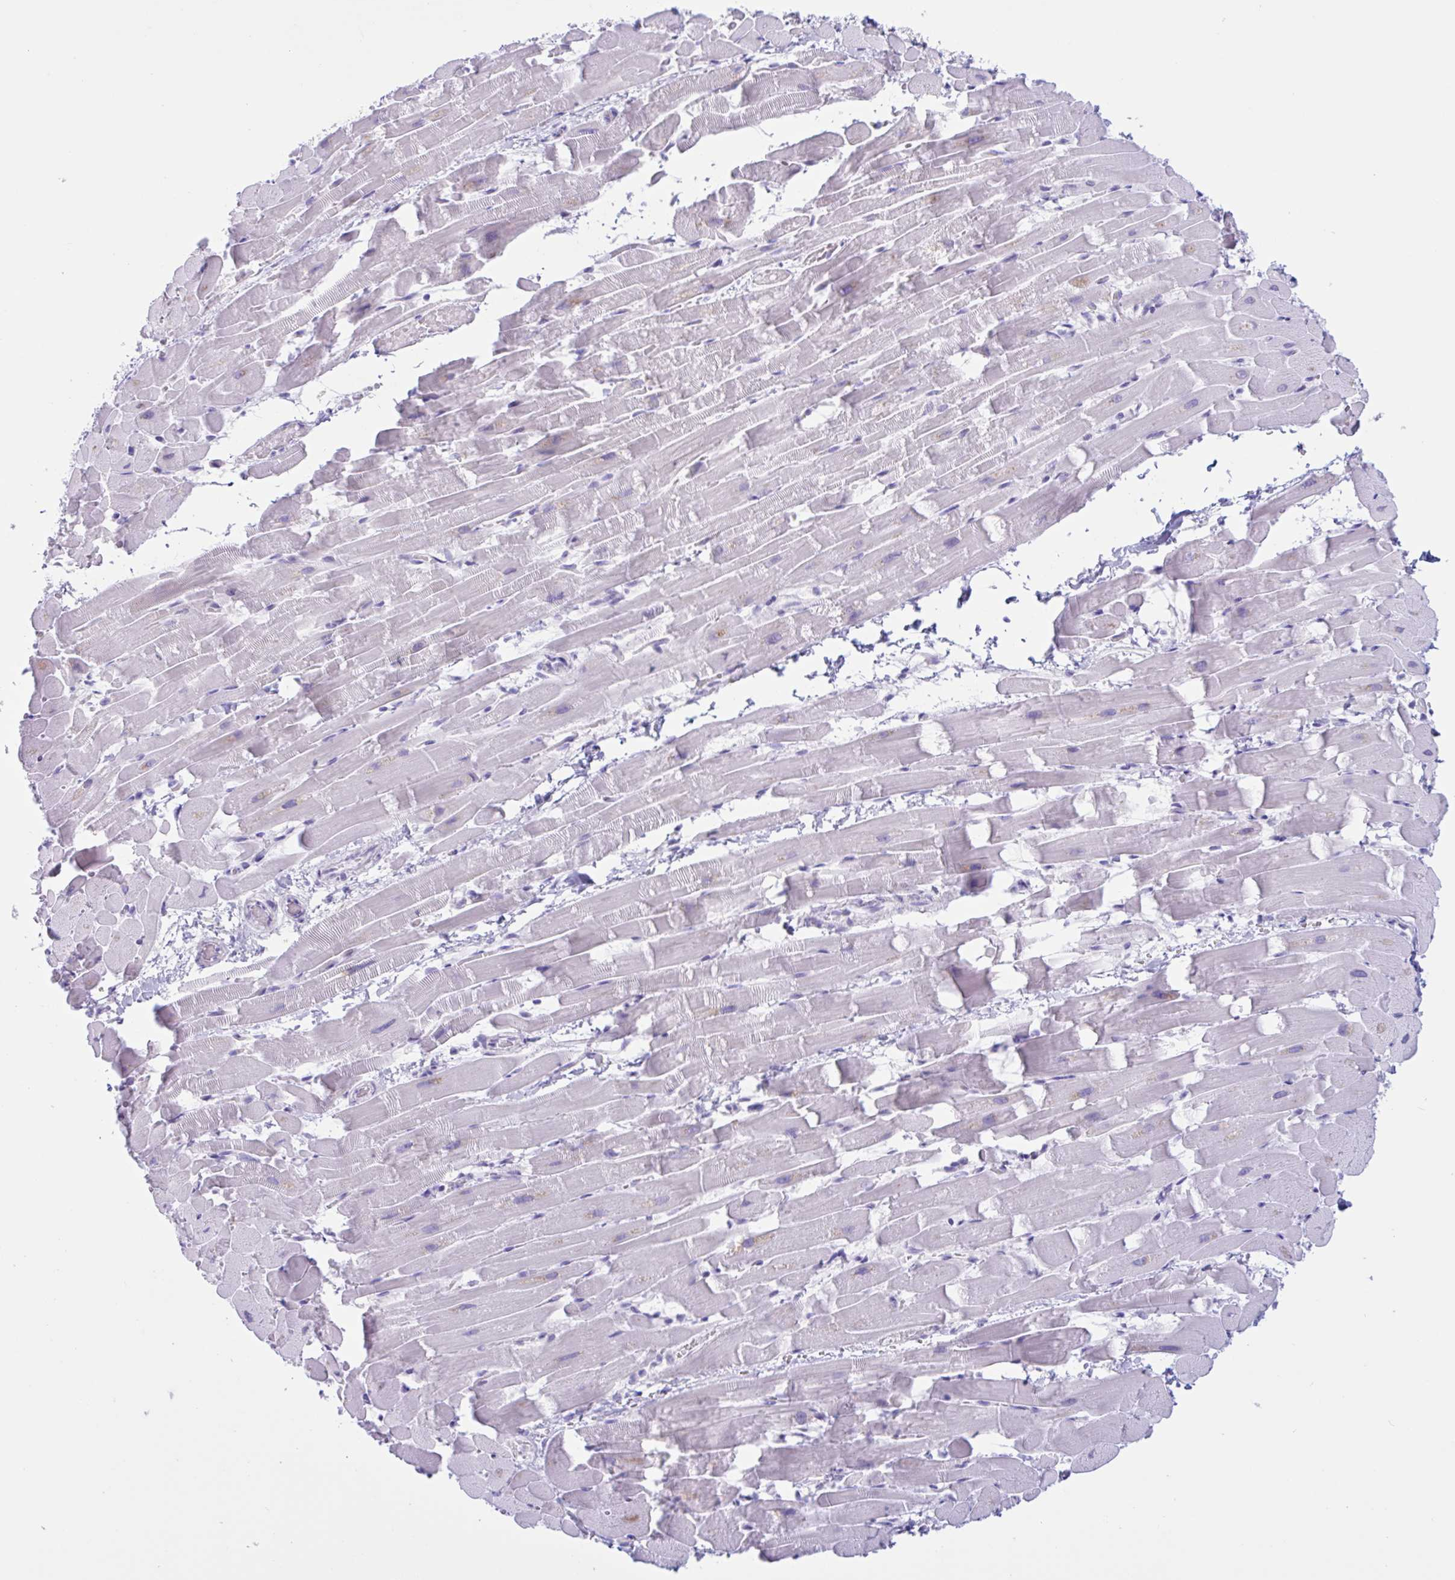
{"staining": {"intensity": "negative", "quantity": "none", "location": "none"}, "tissue": "heart muscle", "cell_type": "Cardiomyocytes", "image_type": "normal", "snomed": [{"axis": "morphology", "description": "Normal tissue, NOS"}, {"axis": "topography", "description": "Heart"}], "caption": "Cardiomyocytes show no significant staining in unremarkable heart muscle. The staining is performed using DAB brown chromogen with nuclei counter-stained in using hematoxylin.", "gene": "XCL1", "patient": {"sex": "male", "age": 37}}